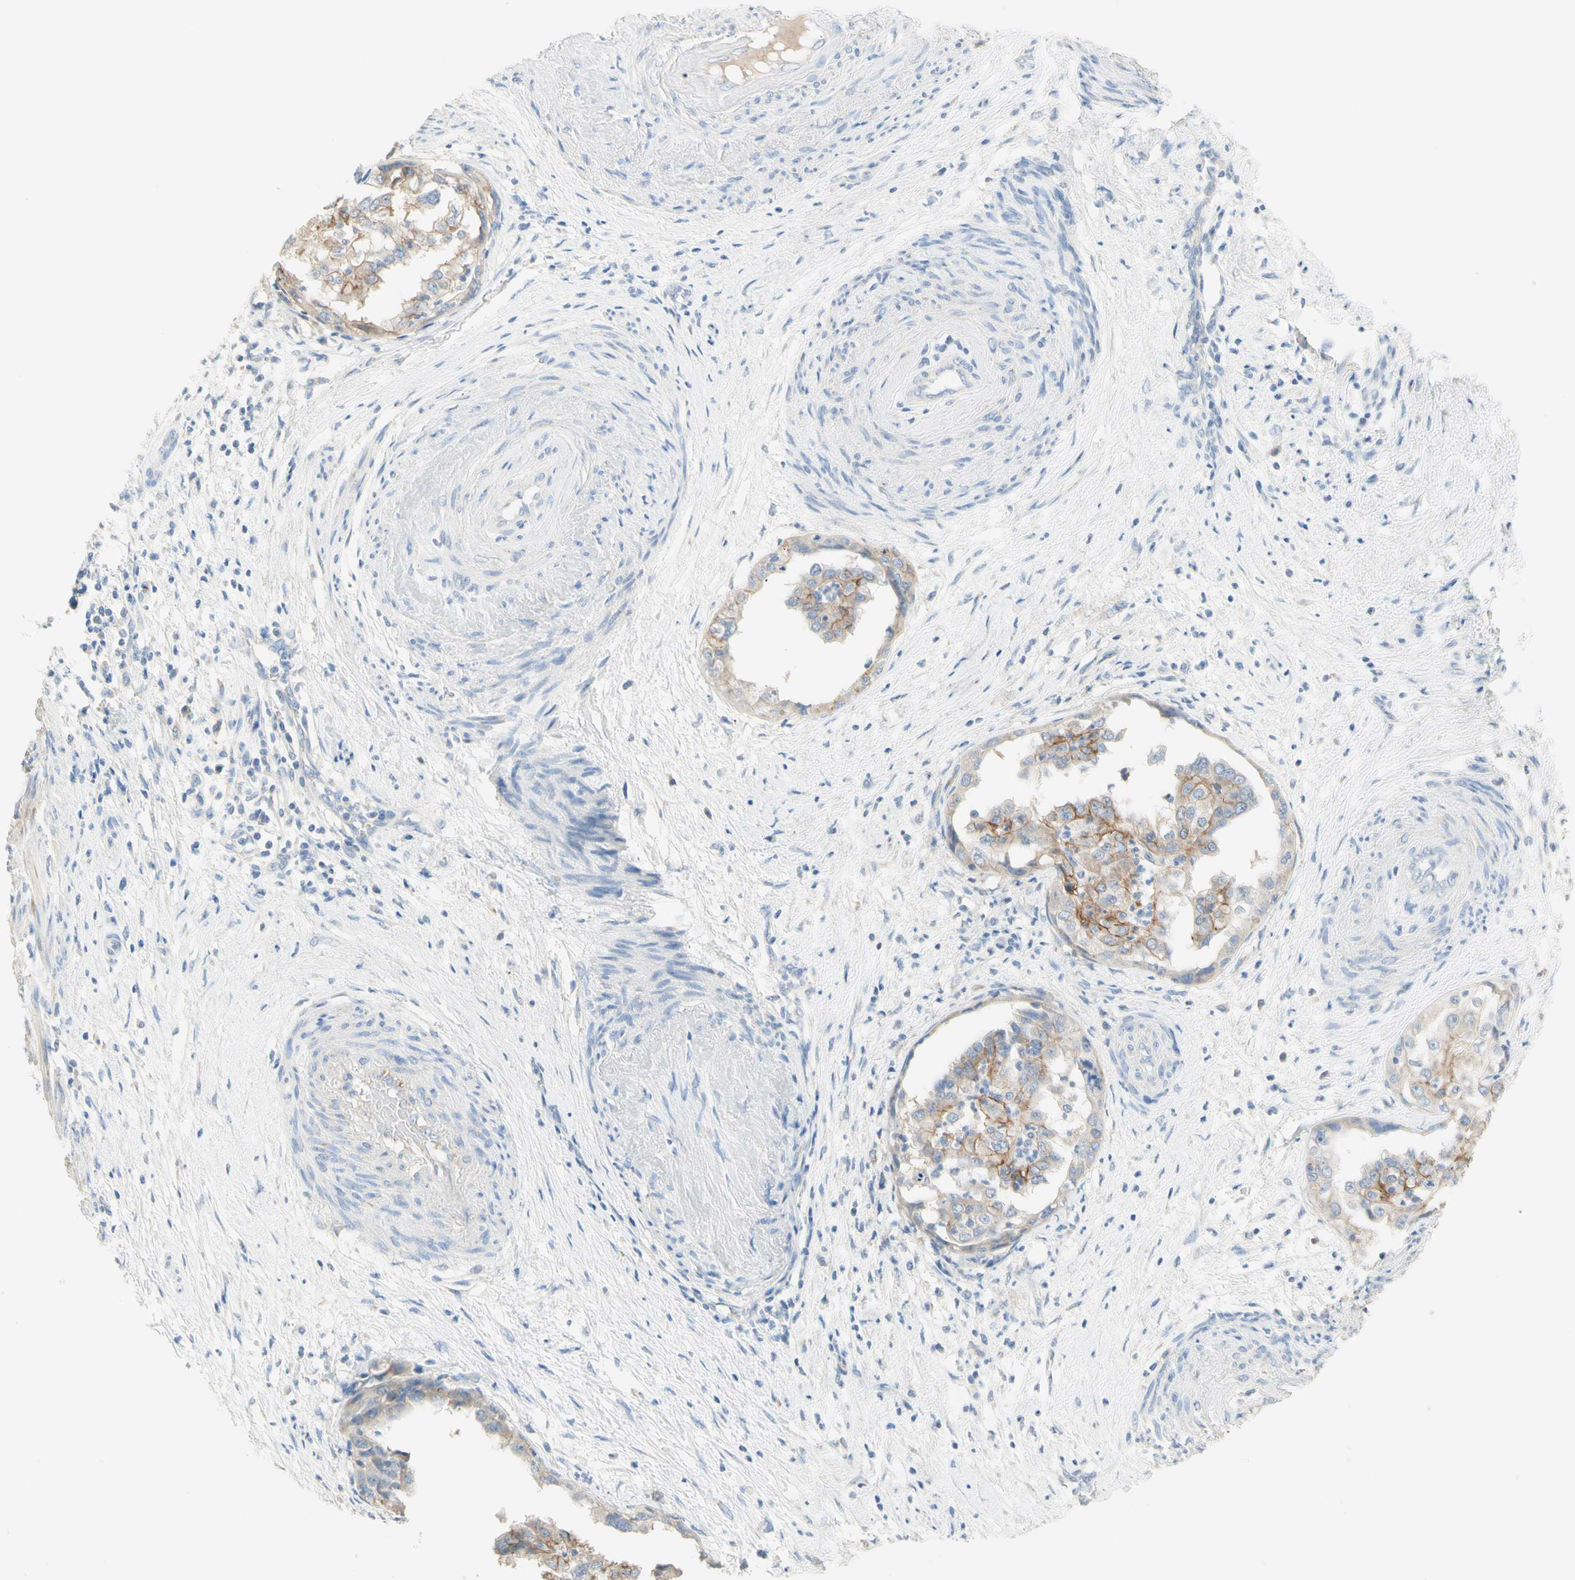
{"staining": {"intensity": "moderate", "quantity": "25%-75%", "location": "cytoplasmic/membranous"}, "tissue": "endometrial cancer", "cell_type": "Tumor cells", "image_type": "cancer", "snomed": [{"axis": "morphology", "description": "Adenocarcinoma, NOS"}, {"axis": "topography", "description": "Endometrium"}], "caption": "An immunohistochemistry (IHC) photomicrograph of tumor tissue is shown. Protein staining in brown highlights moderate cytoplasmic/membranous positivity in endometrial adenocarcinoma within tumor cells.", "gene": "NECTIN4", "patient": {"sex": "female", "age": 85}}